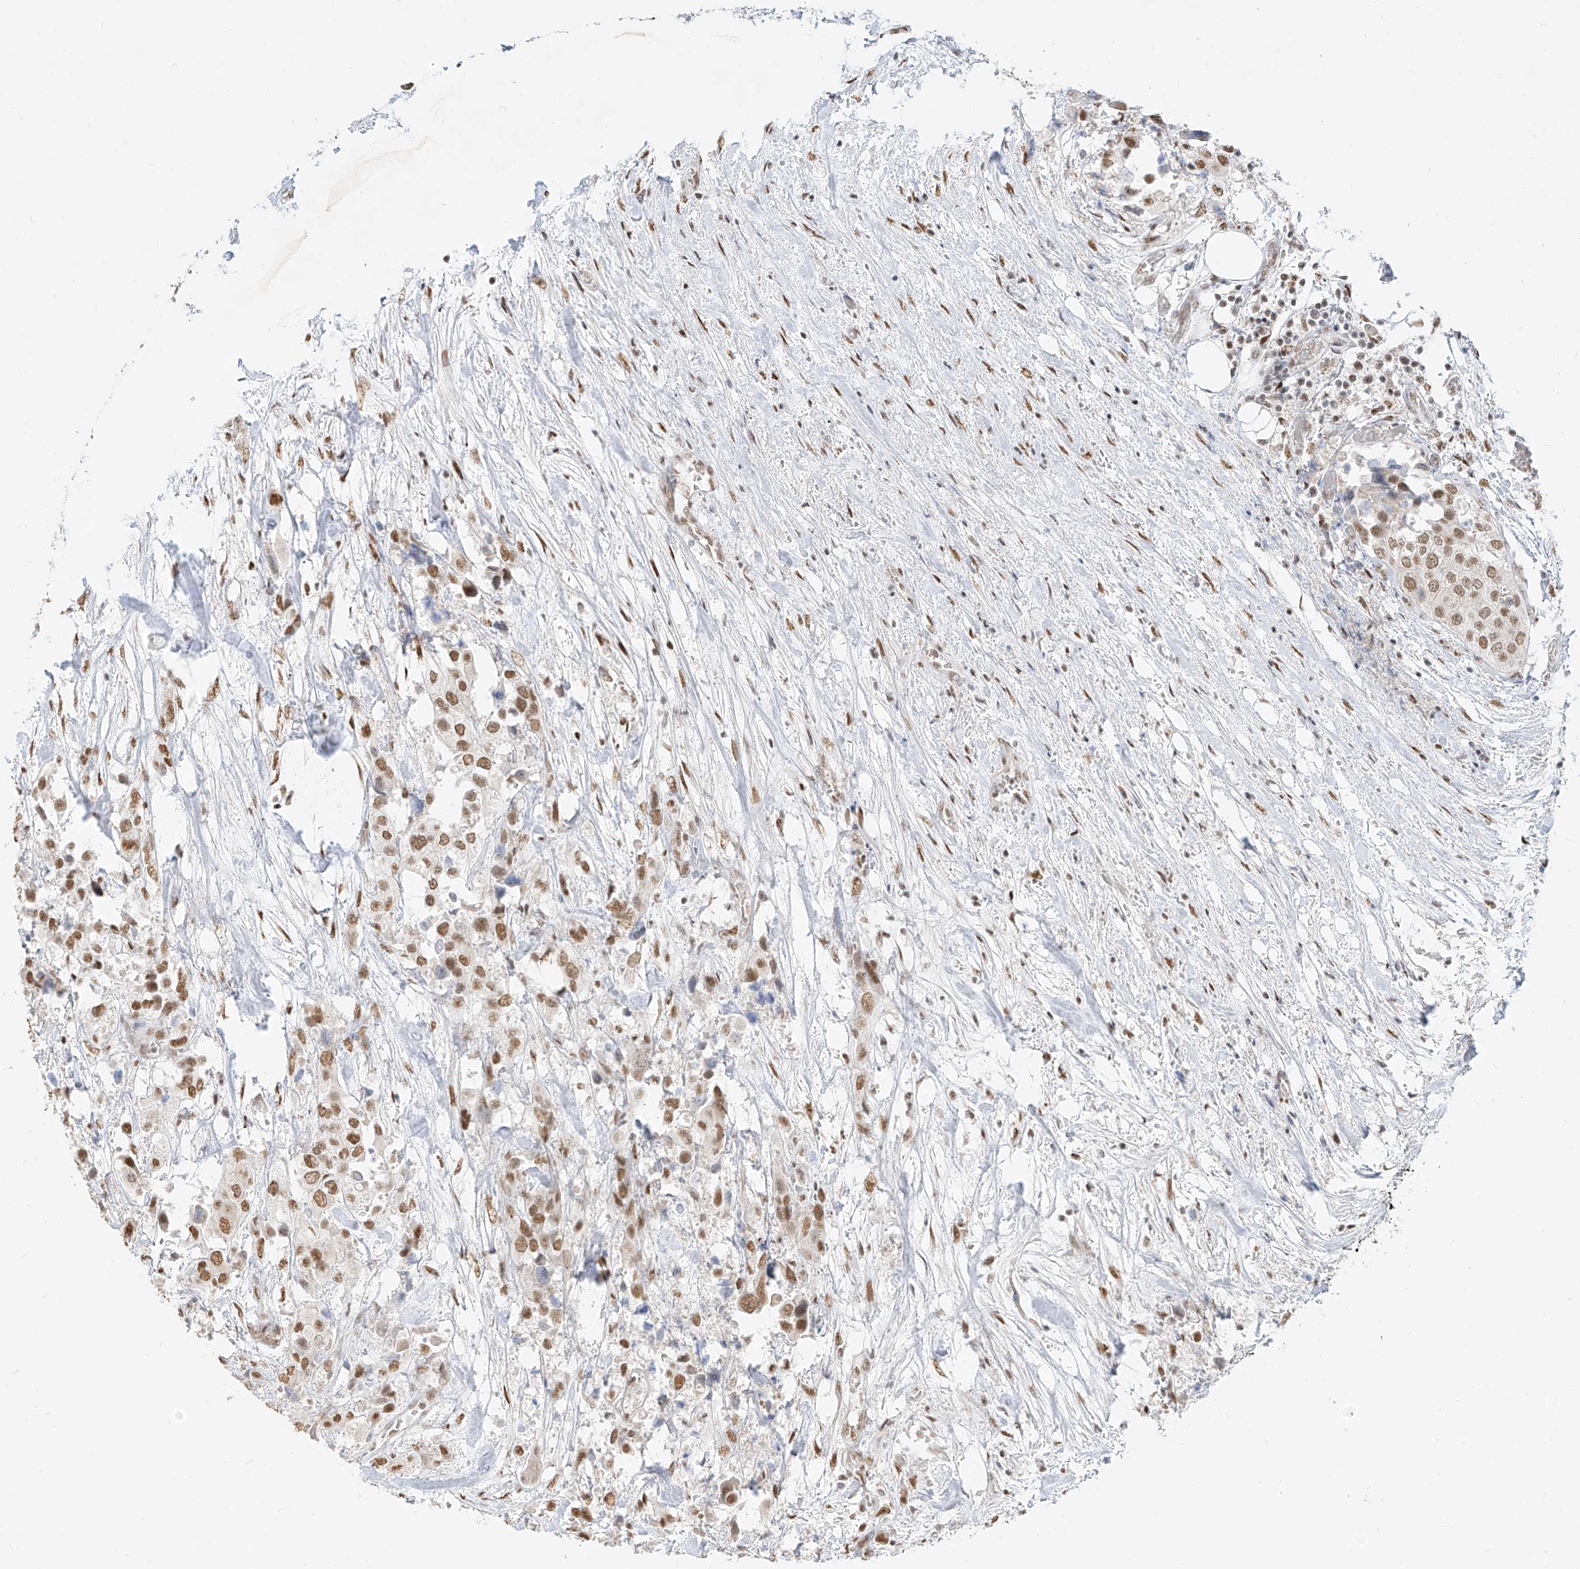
{"staining": {"intensity": "moderate", "quantity": ">75%", "location": "nuclear"}, "tissue": "urothelial cancer", "cell_type": "Tumor cells", "image_type": "cancer", "snomed": [{"axis": "morphology", "description": "Urothelial carcinoma, High grade"}, {"axis": "topography", "description": "Urinary bladder"}], "caption": "Moderate nuclear protein staining is identified in approximately >75% of tumor cells in high-grade urothelial carcinoma.", "gene": "NHSL1", "patient": {"sex": "male", "age": 64}}